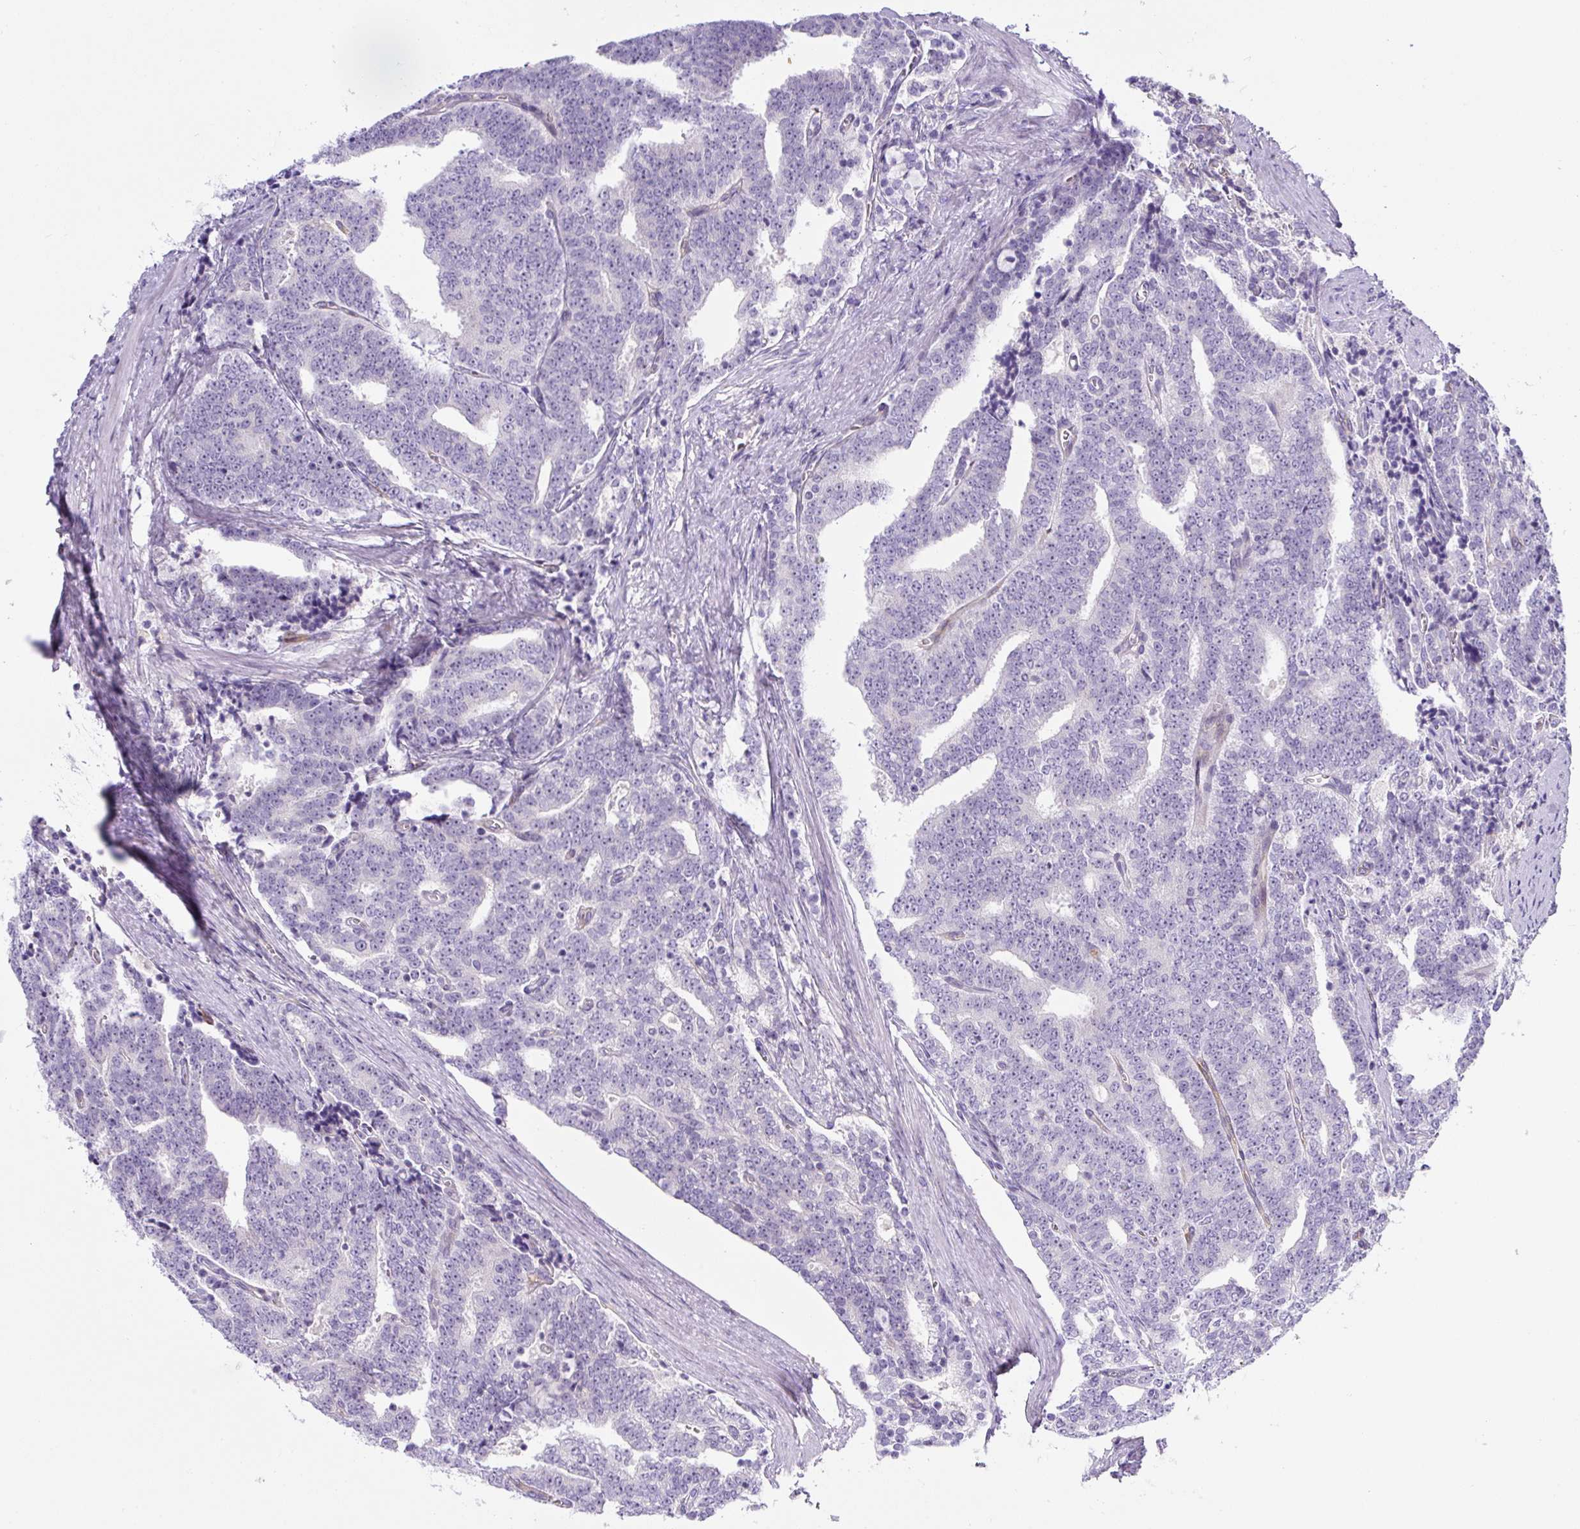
{"staining": {"intensity": "negative", "quantity": "none", "location": "none"}, "tissue": "prostate cancer", "cell_type": "Tumor cells", "image_type": "cancer", "snomed": [{"axis": "morphology", "description": "Adenocarcinoma, High grade"}, {"axis": "topography", "description": "Prostate and seminal vesicle, NOS"}], "caption": "Immunohistochemical staining of prostate cancer shows no significant expression in tumor cells.", "gene": "ASB4", "patient": {"sex": "male", "age": 67}}